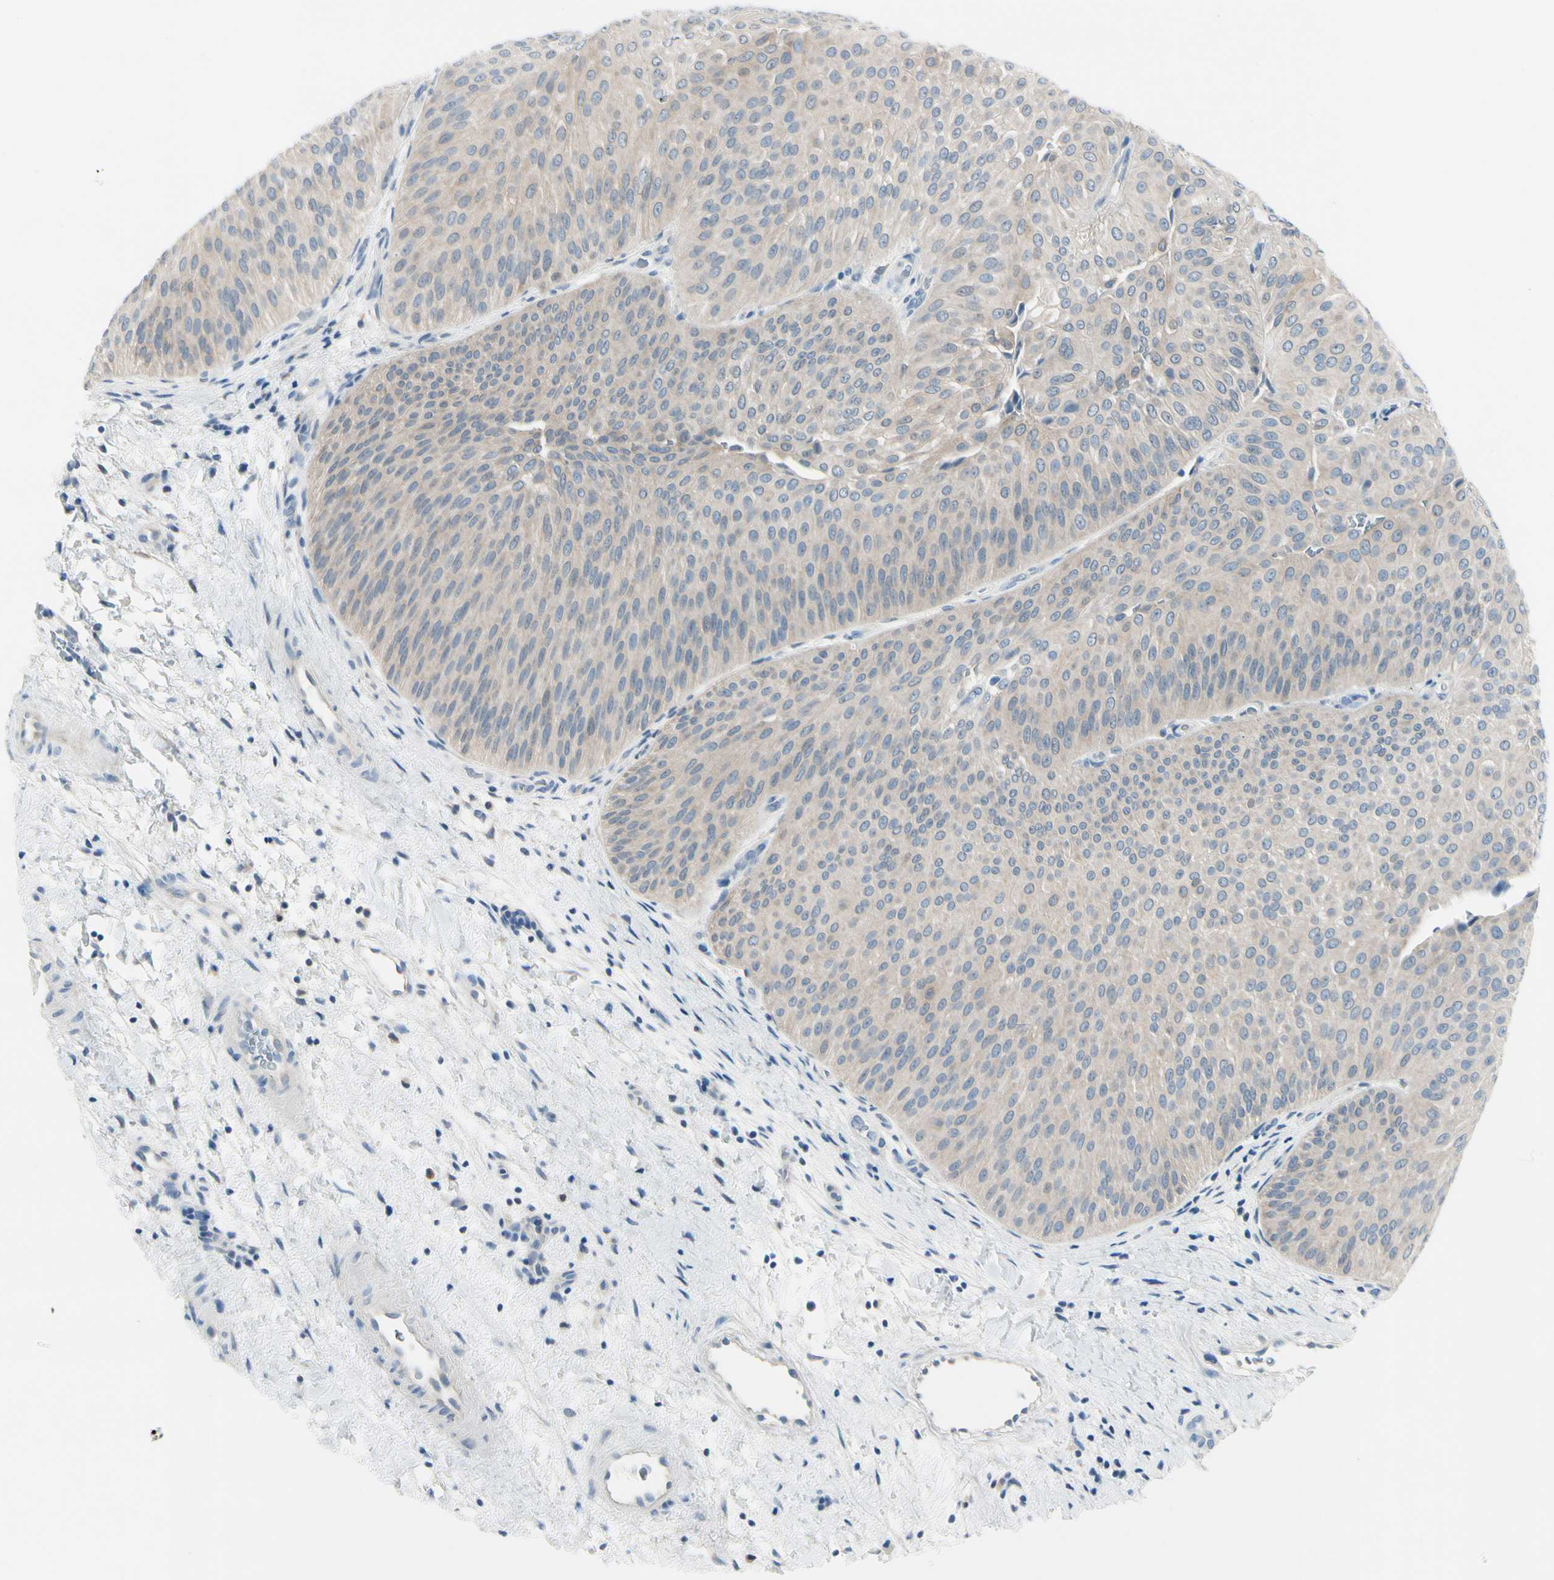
{"staining": {"intensity": "weak", "quantity": ">75%", "location": "cytoplasmic/membranous"}, "tissue": "urothelial cancer", "cell_type": "Tumor cells", "image_type": "cancer", "snomed": [{"axis": "morphology", "description": "Urothelial carcinoma, Low grade"}, {"axis": "topography", "description": "Urinary bladder"}], "caption": "Immunohistochemistry (IHC) image of neoplastic tissue: human low-grade urothelial carcinoma stained using IHC displays low levels of weak protein expression localized specifically in the cytoplasmic/membranous of tumor cells, appearing as a cytoplasmic/membranous brown color.", "gene": "PEBP1", "patient": {"sex": "female", "age": 60}}